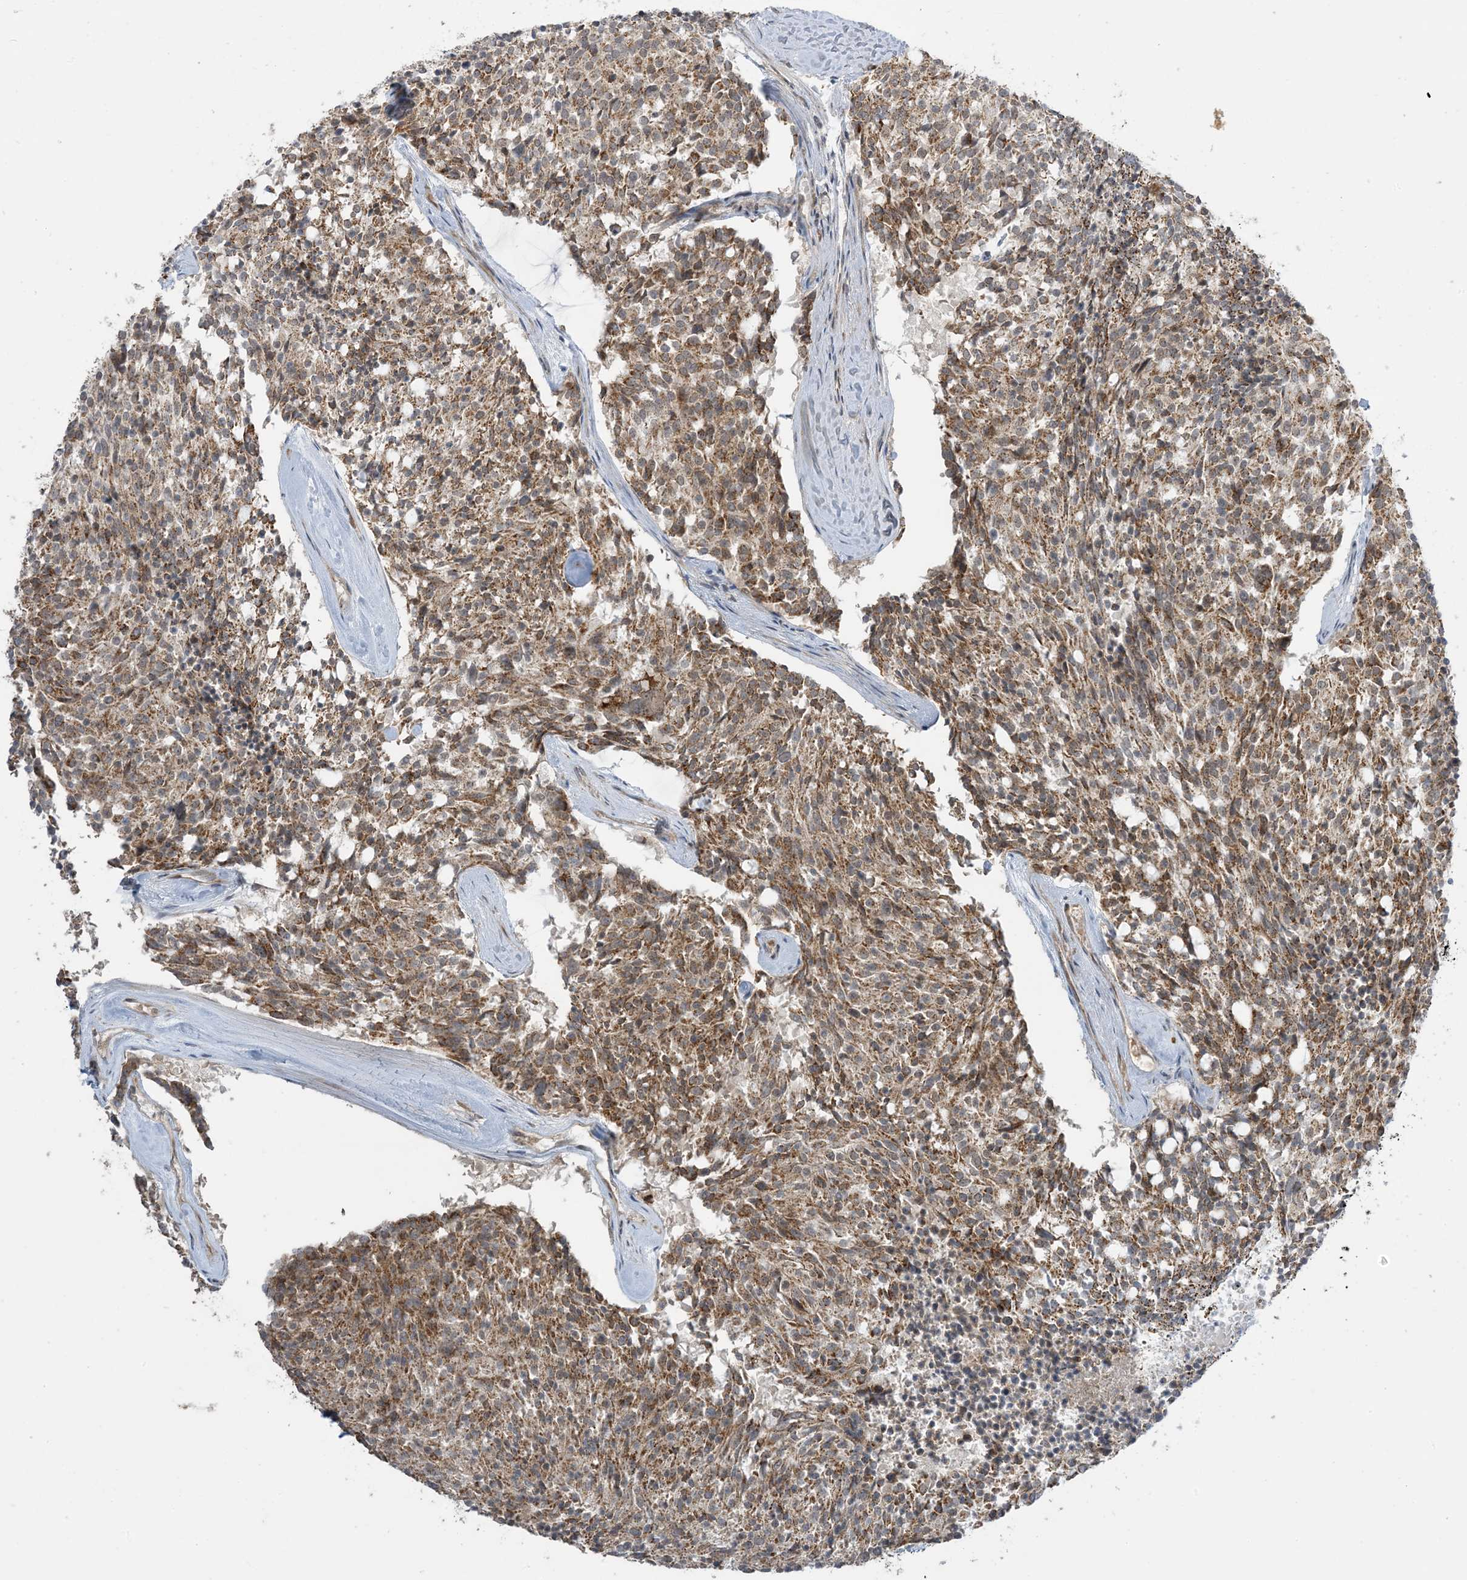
{"staining": {"intensity": "moderate", "quantity": ">75%", "location": "cytoplasmic/membranous"}, "tissue": "carcinoid", "cell_type": "Tumor cells", "image_type": "cancer", "snomed": [{"axis": "morphology", "description": "Carcinoid, malignant, NOS"}, {"axis": "topography", "description": "Pancreas"}], "caption": "Carcinoid (malignant) stained with a protein marker reveals moderate staining in tumor cells.", "gene": "PHLDB2", "patient": {"sex": "female", "age": 54}}